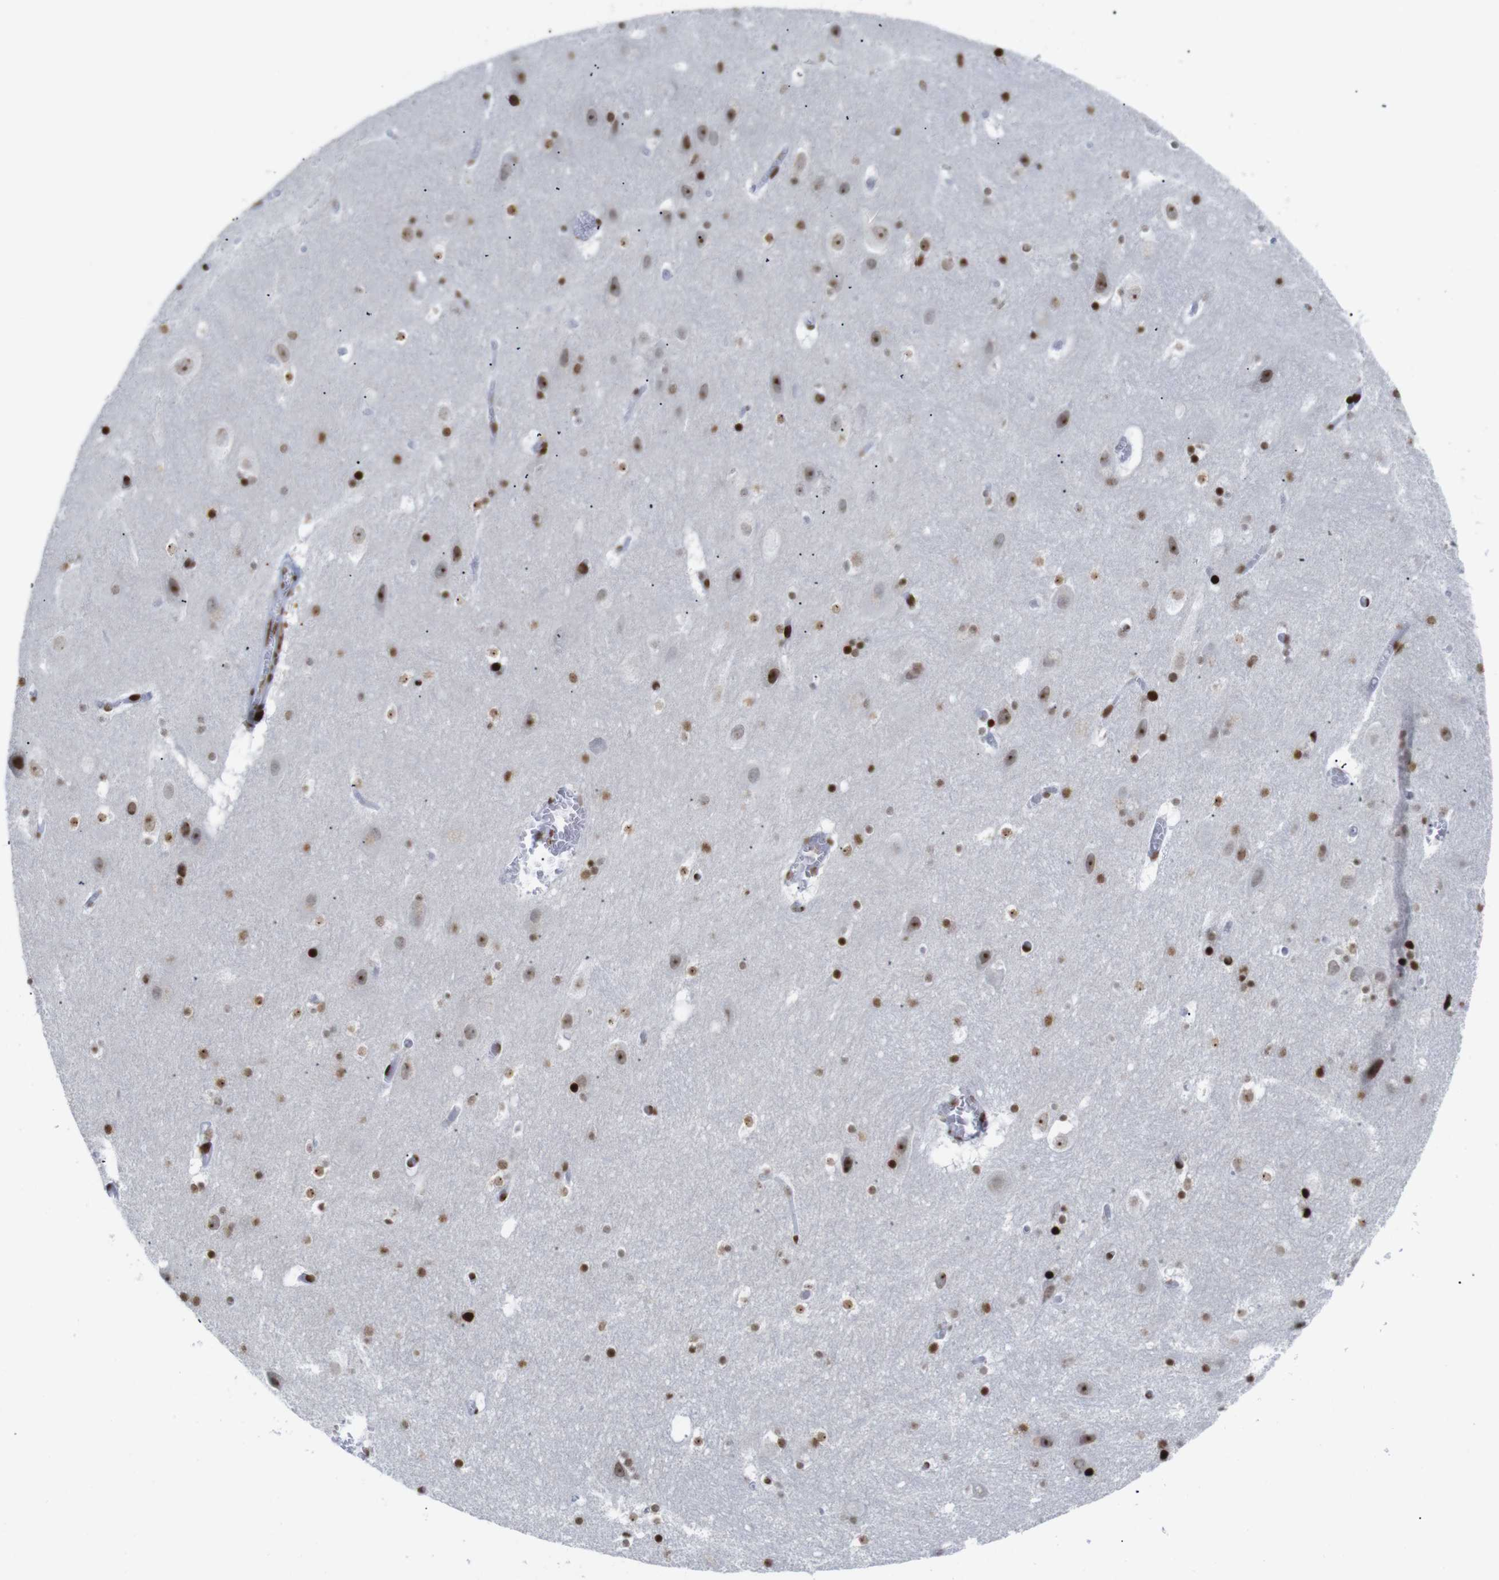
{"staining": {"intensity": "strong", "quantity": ">75%", "location": "nuclear"}, "tissue": "hippocampus", "cell_type": "Glial cells", "image_type": "normal", "snomed": [{"axis": "morphology", "description": "Normal tissue, NOS"}, {"axis": "topography", "description": "Hippocampus"}], "caption": "The histopathology image demonstrates a brown stain indicating the presence of a protein in the nuclear of glial cells in hippocampus.", "gene": "H1", "patient": {"sex": "male", "age": 45}}